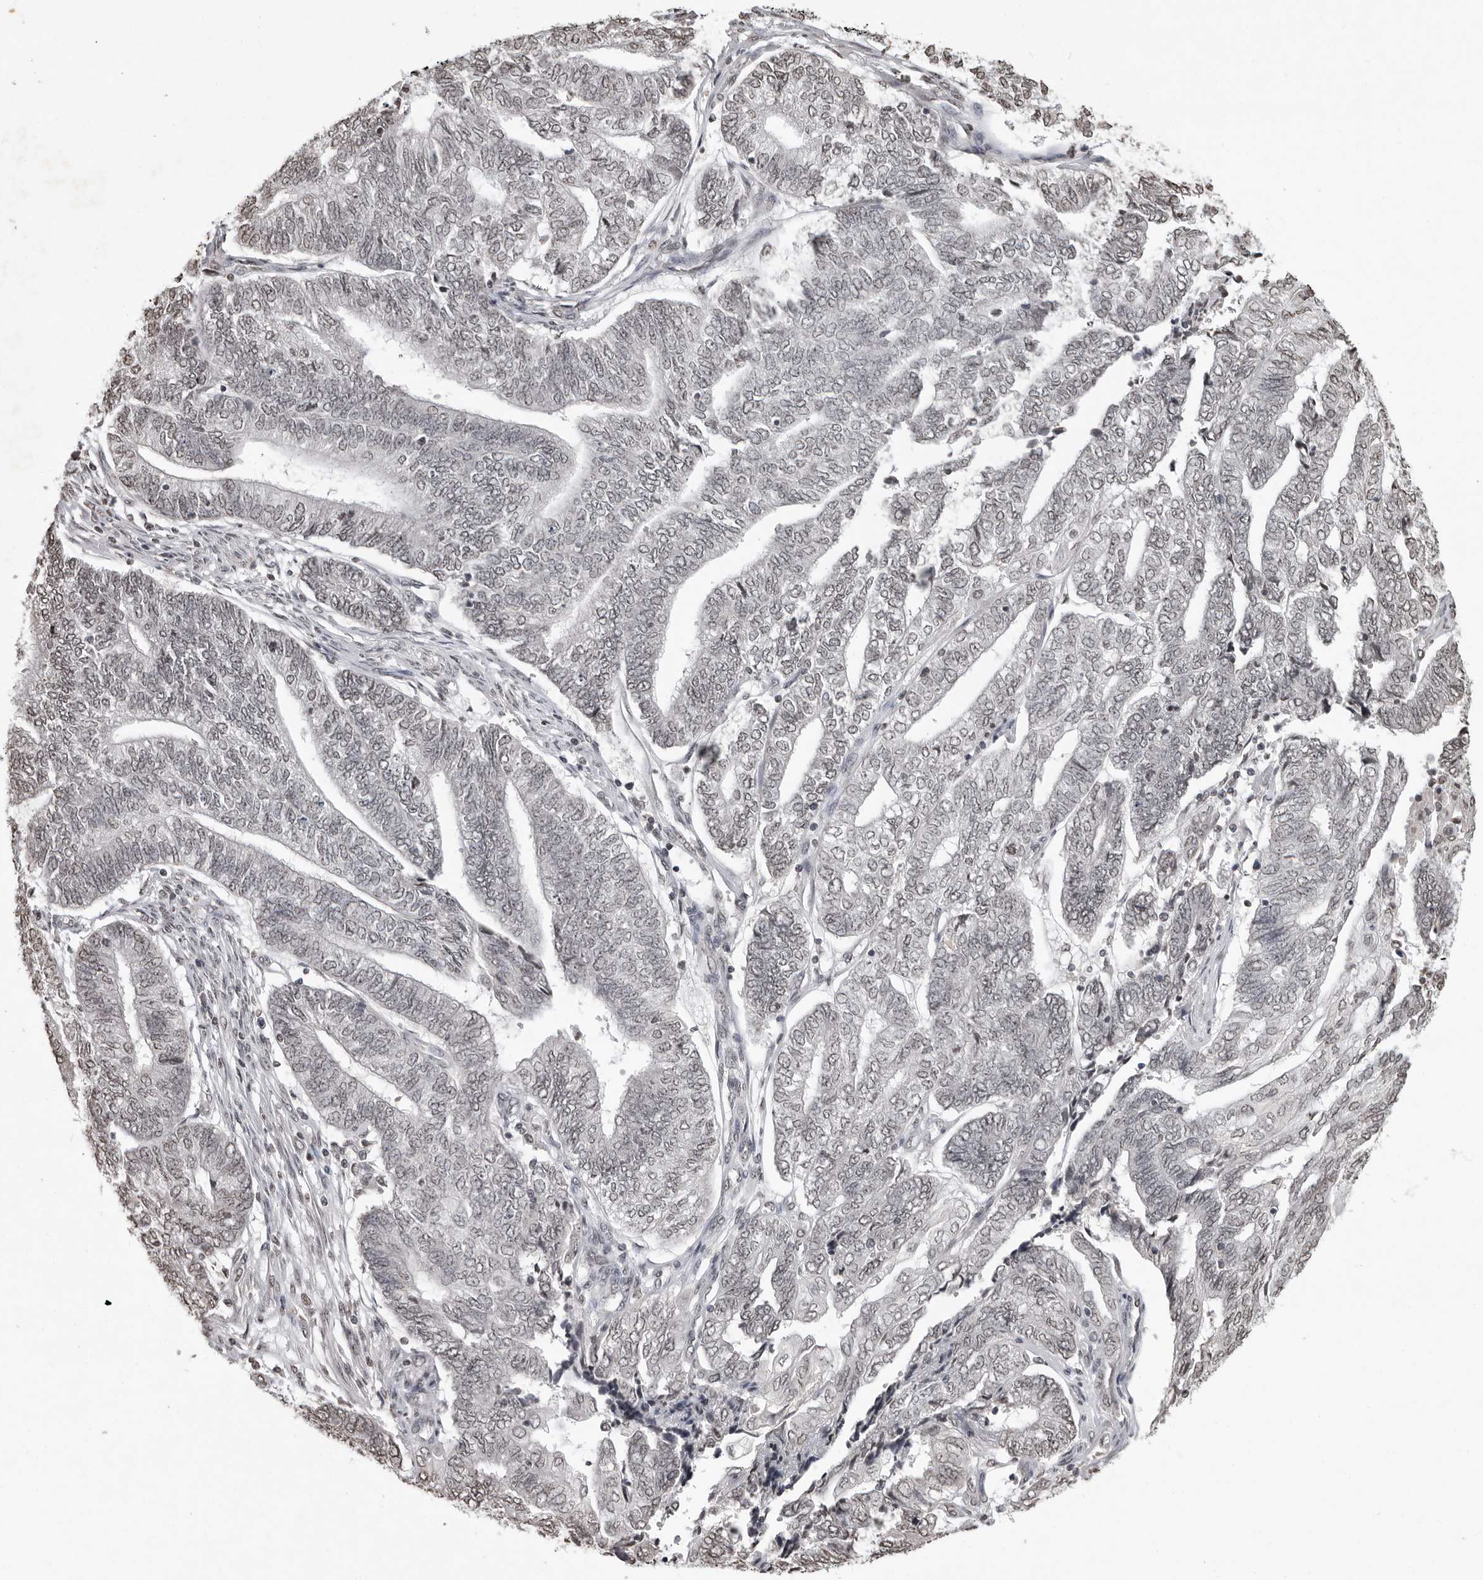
{"staining": {"intensity": "negative", "quantity": "none", "location": "none"}, "tissue": "endometrial cancer", "cell_type": "Tumor cells", "image_type": "cancer", "snomed": [{"axis": "morphology", "description": "Adenocarcinoma, NOS"}, {"axis": "topography", "description": "Uterus"}, {"axis": "topography", "description": "Endometrium"}], "caption": "Tumor cells show no significant protein expression in endometrial cancer (adenocarcinoma).", "gene": "WDR45", "patient": {"sex": "female", "age": 70}}